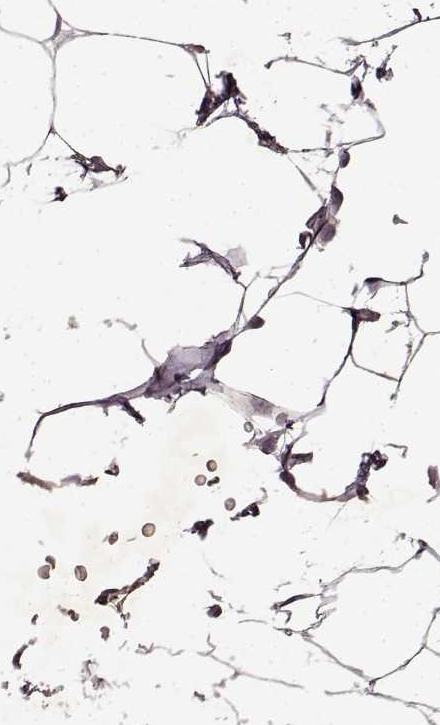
{"staining": {"intensity": "negative", "quantity": "none", "location": "none"}, "tissue": "adipose tissue", "cell_type": "Adipocytes", "image_type": "normal", "snomed": [{"axis": "morphology", "description": "Normal tissue, NOS"}, {"axis": "topography", "description": "Adipose tissue"}], "caption": "High magnification brightfield microscopy of benign adipose tissue stained with DAB (3,3'-diaminobenzidine) (brown) and counterstained with hematoxylin (blue): adipocytes show no significant expression.", "gene": "LHB", "patient": {"sex": "male", "age": 57}}